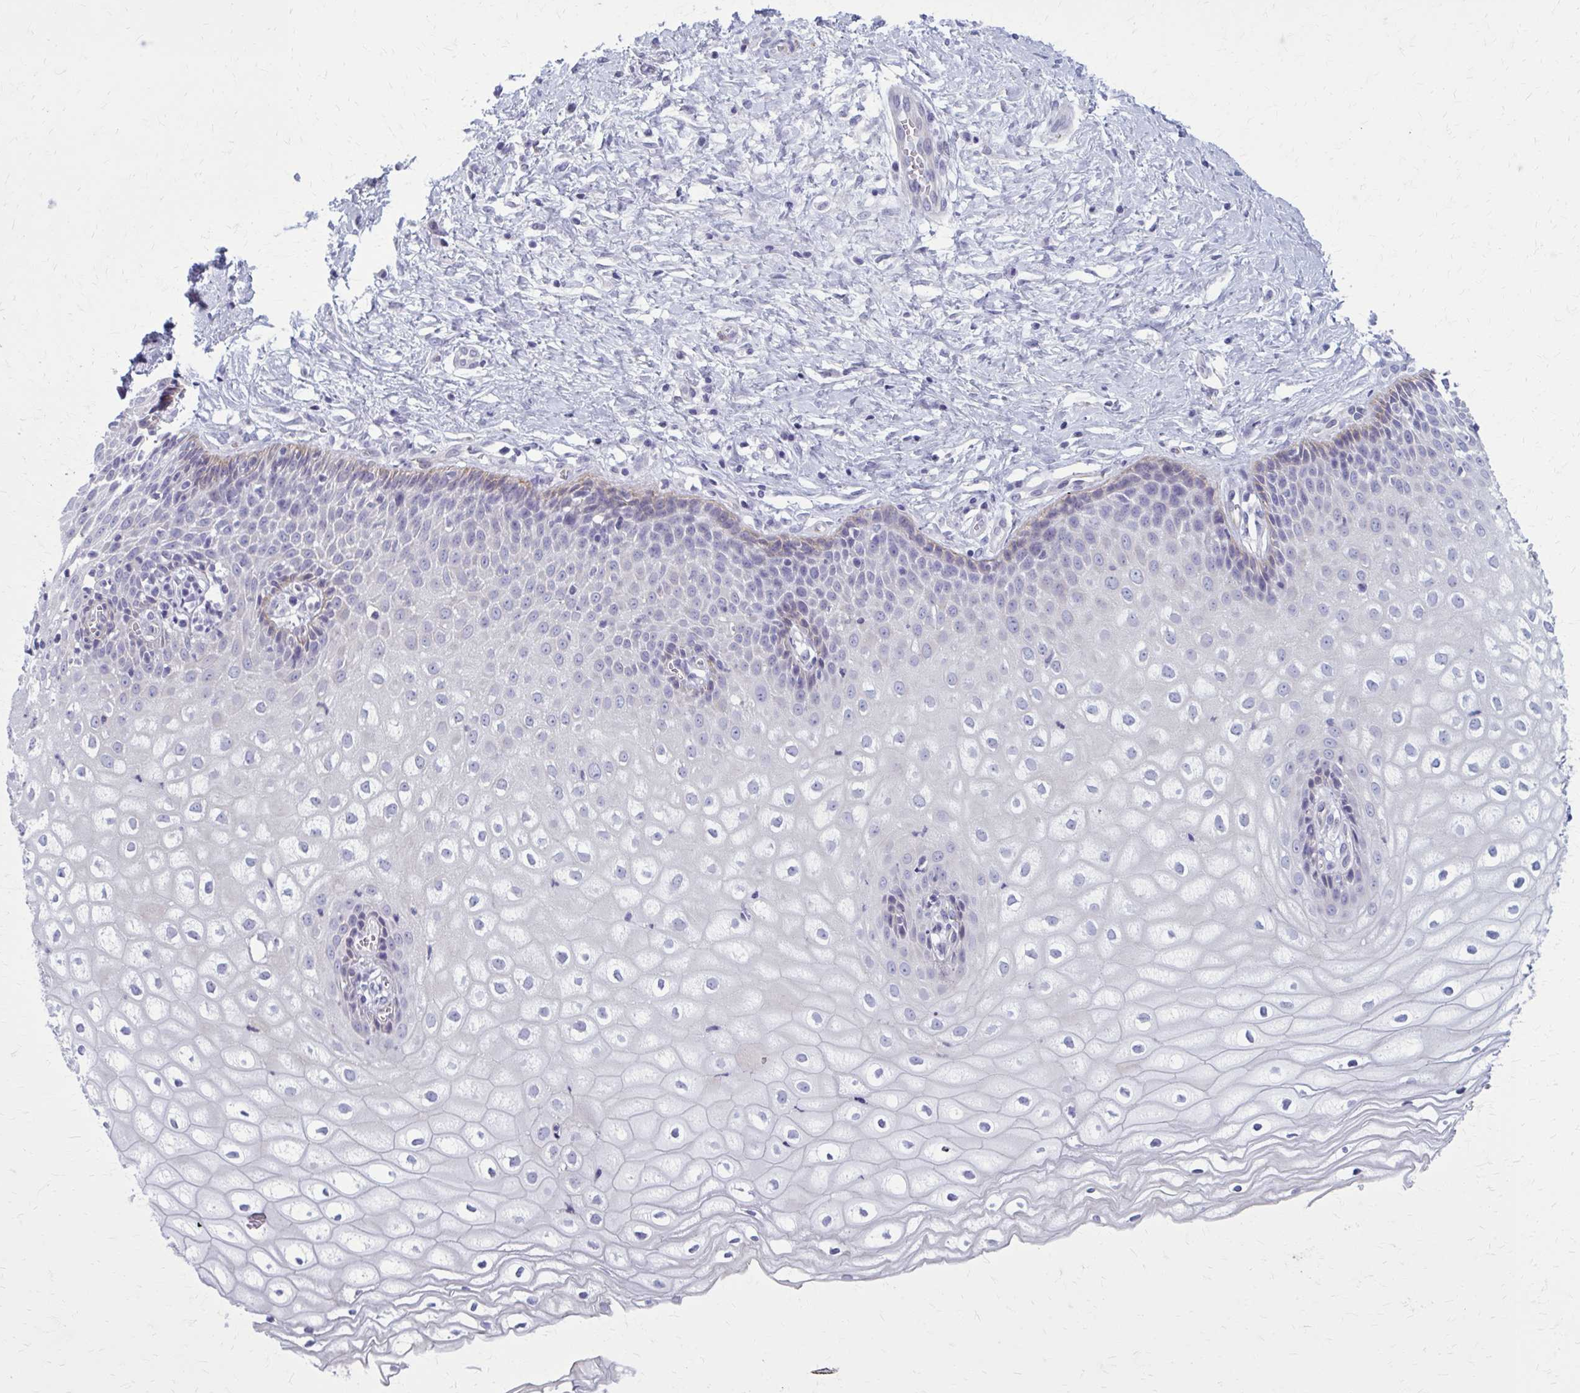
{"staining": {"intensity": "negative", "quantity": "none", "location": "none"}, "tissue": "cervix", "cell_type": "Glandular cells", "image_type": "normal", "snomed": [{"axis": "morphology", "description": "Normal tissue, NOS"}, {"axis": "topography", "description": "Cervix"}], "caption": "Benign cervix was stained to show a protein in brown. There is no significant staining in glandular cells. The staining is performed using DAB brown chromogen with nuclei counter-stained in using hematoxylin.", "gene": "CASQ2", "patient": {"sex": "female", "age": 36}}